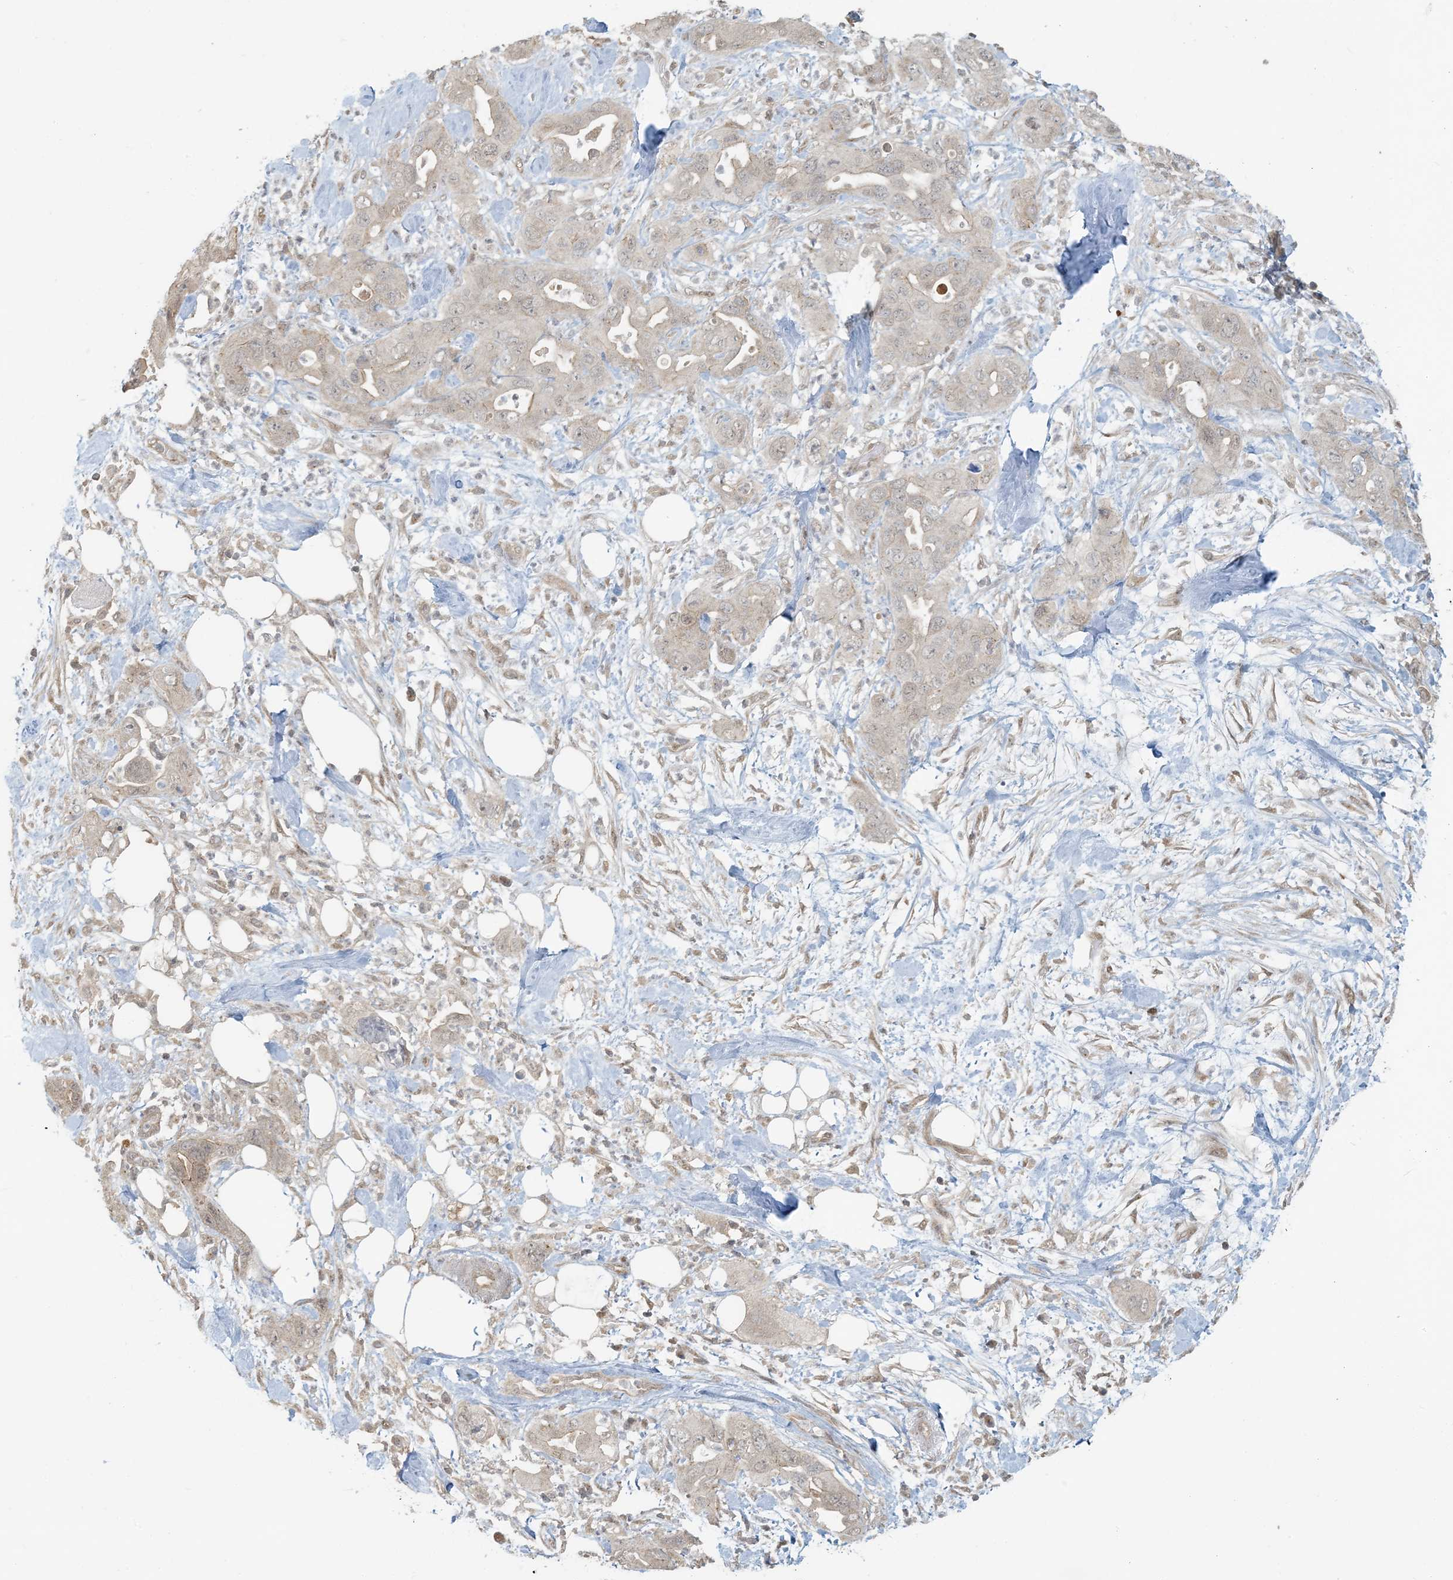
{"staining": {"intensity": "weak", "quantity": "<25%", "location": "cytoplasmic/membranous"}, "tissue": "pancreatic cancer", "cell_type": "Tumor cells", "image_type": "cancer", "snomed": [{"axis": "morphology", "description": "Adenocarcinoma, NOS"}, {"axis": "topography", "description": "Pancreas"}], "caption": "Immunohistochemical staining of human adenocarcinoma (pancreatic) reveals no significant expression in tumor cells.", "gene": "BCORL1", "patient": {"sex": "female", "age": 71}}